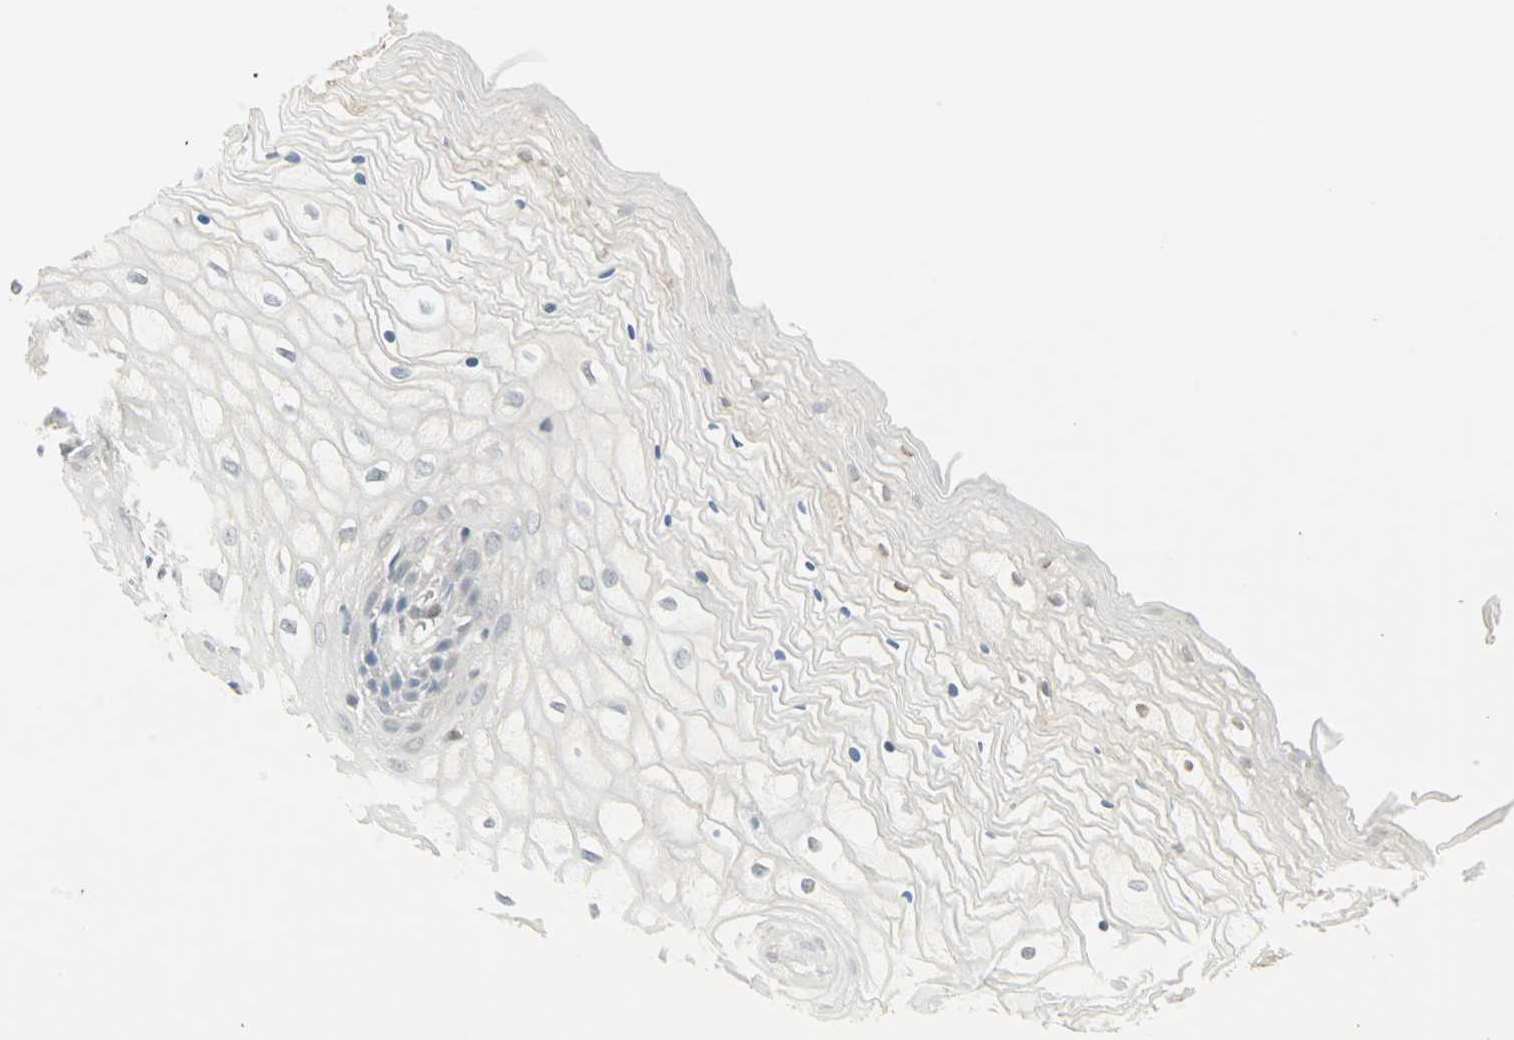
{"staining": {"intensity": "negative", "quantity": "none", "location": "none"}, "tissue": "vagina", "cell_type": "Squamous epithelial cells", "image_type": "normal", "snomed": [{"axis": "morphology", "description": "Normal tissue, NOS"}, {"axis": "topography", "description": "Vagina"}], "caption": "DAB (3,3'-diaminobenzidine) immunohistochemical staining of benign vagina displays no significant positivity in squamous epithelial cells.", "gene": "PTPA", "patient": {"sex": "female", "age": 34}}